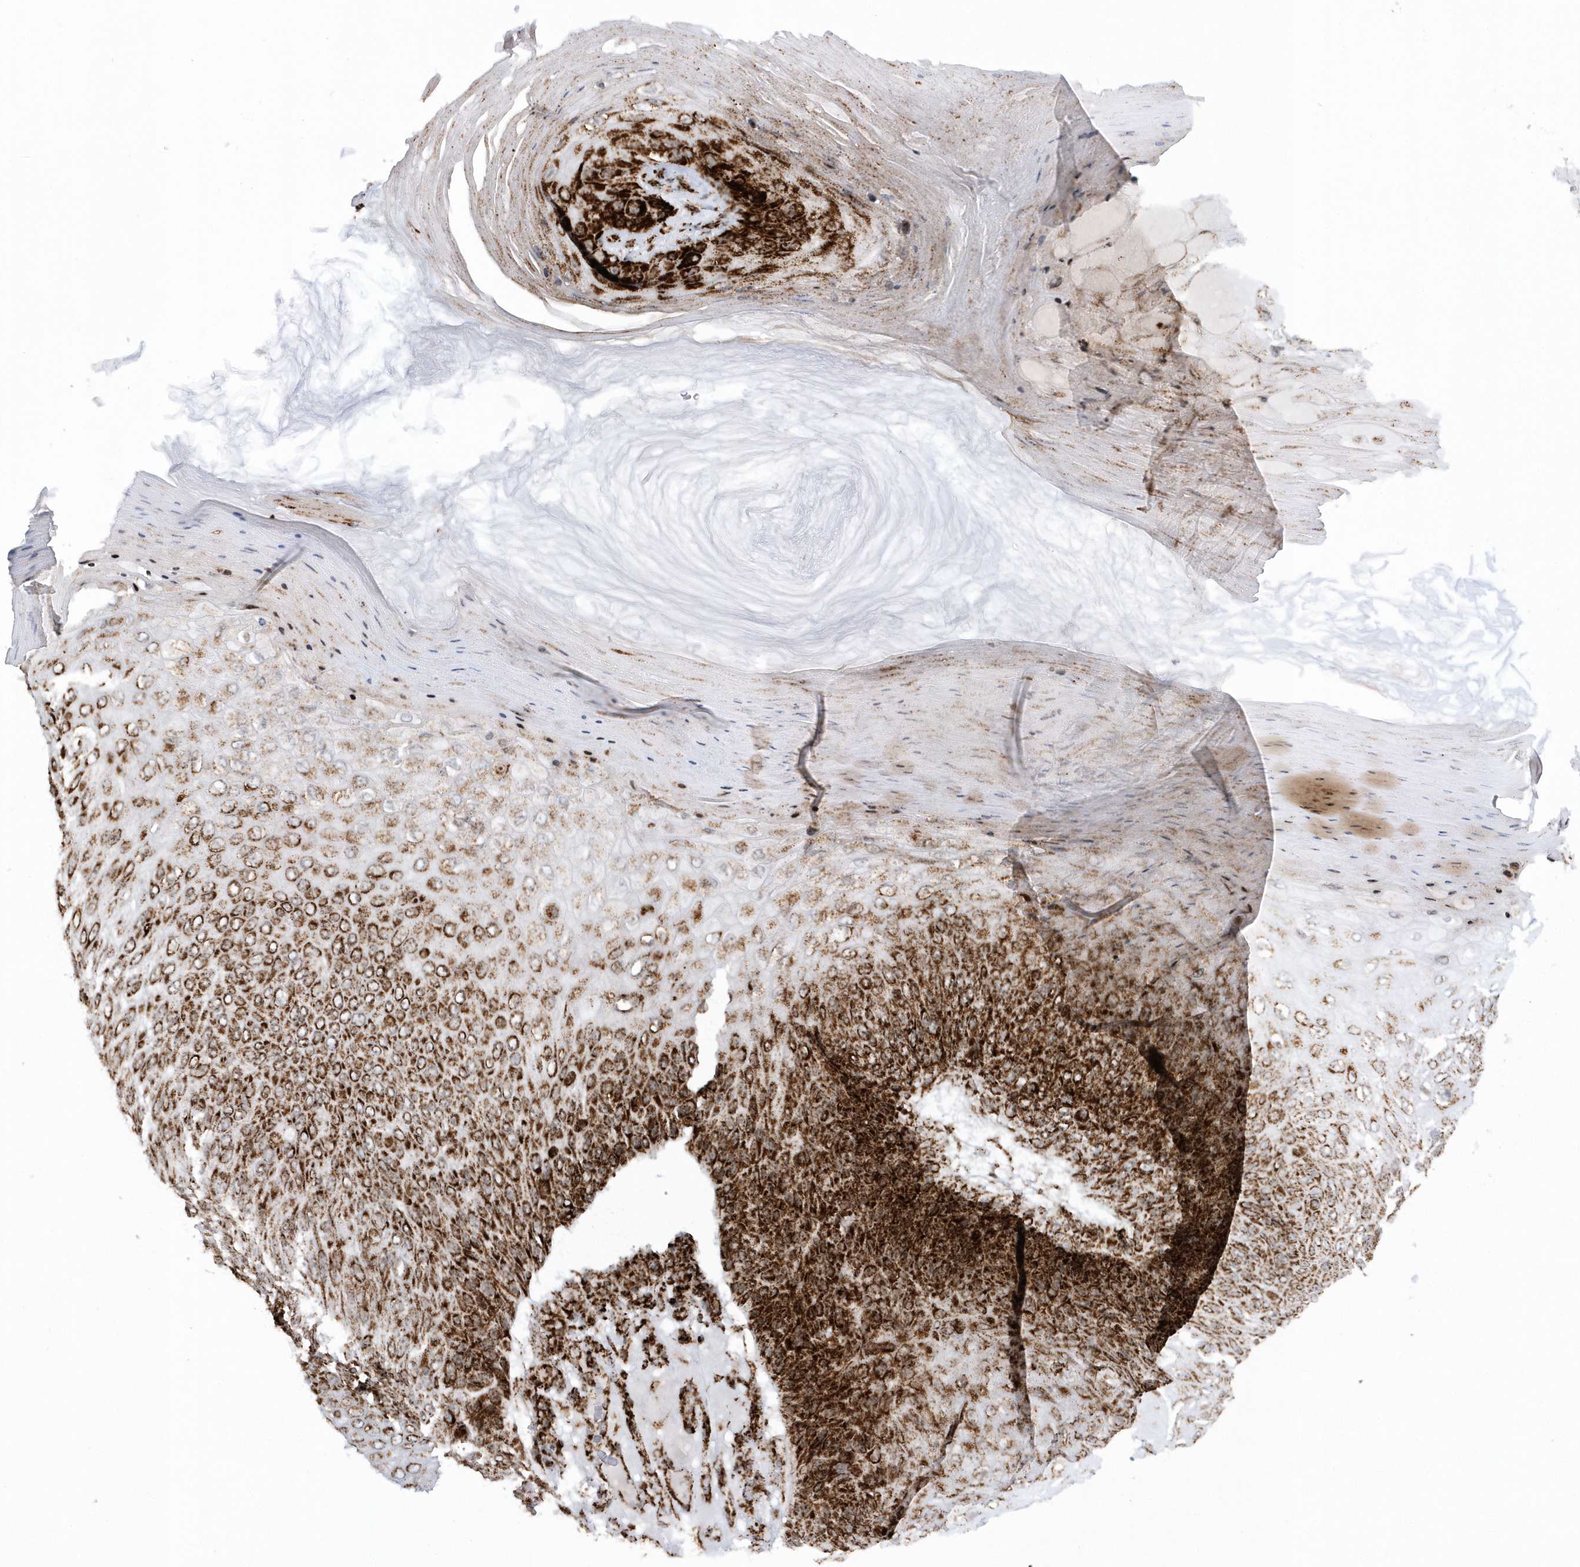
{"staining": {"intensity": "strong", "quantity": ">75%", "location": "cytoplasmic/membranous"}, "tissue": "skin cancer", "cell_type": "Tumor cells", "image_type": "cancer", "snomed": [{"axis": "morphology", "description": "Squamous cell carcinoma, NOS"}, {"axis": "topography", "description": "Skin"}], "caption": "Immunohistochemistry of skin squamous cell carcinoma shows high levels of strong cytoplasmic/membranous positivity in about >75% of tumor cells.", "gene": "CRY2", "patient": {"sex": "female", "age": 88}}